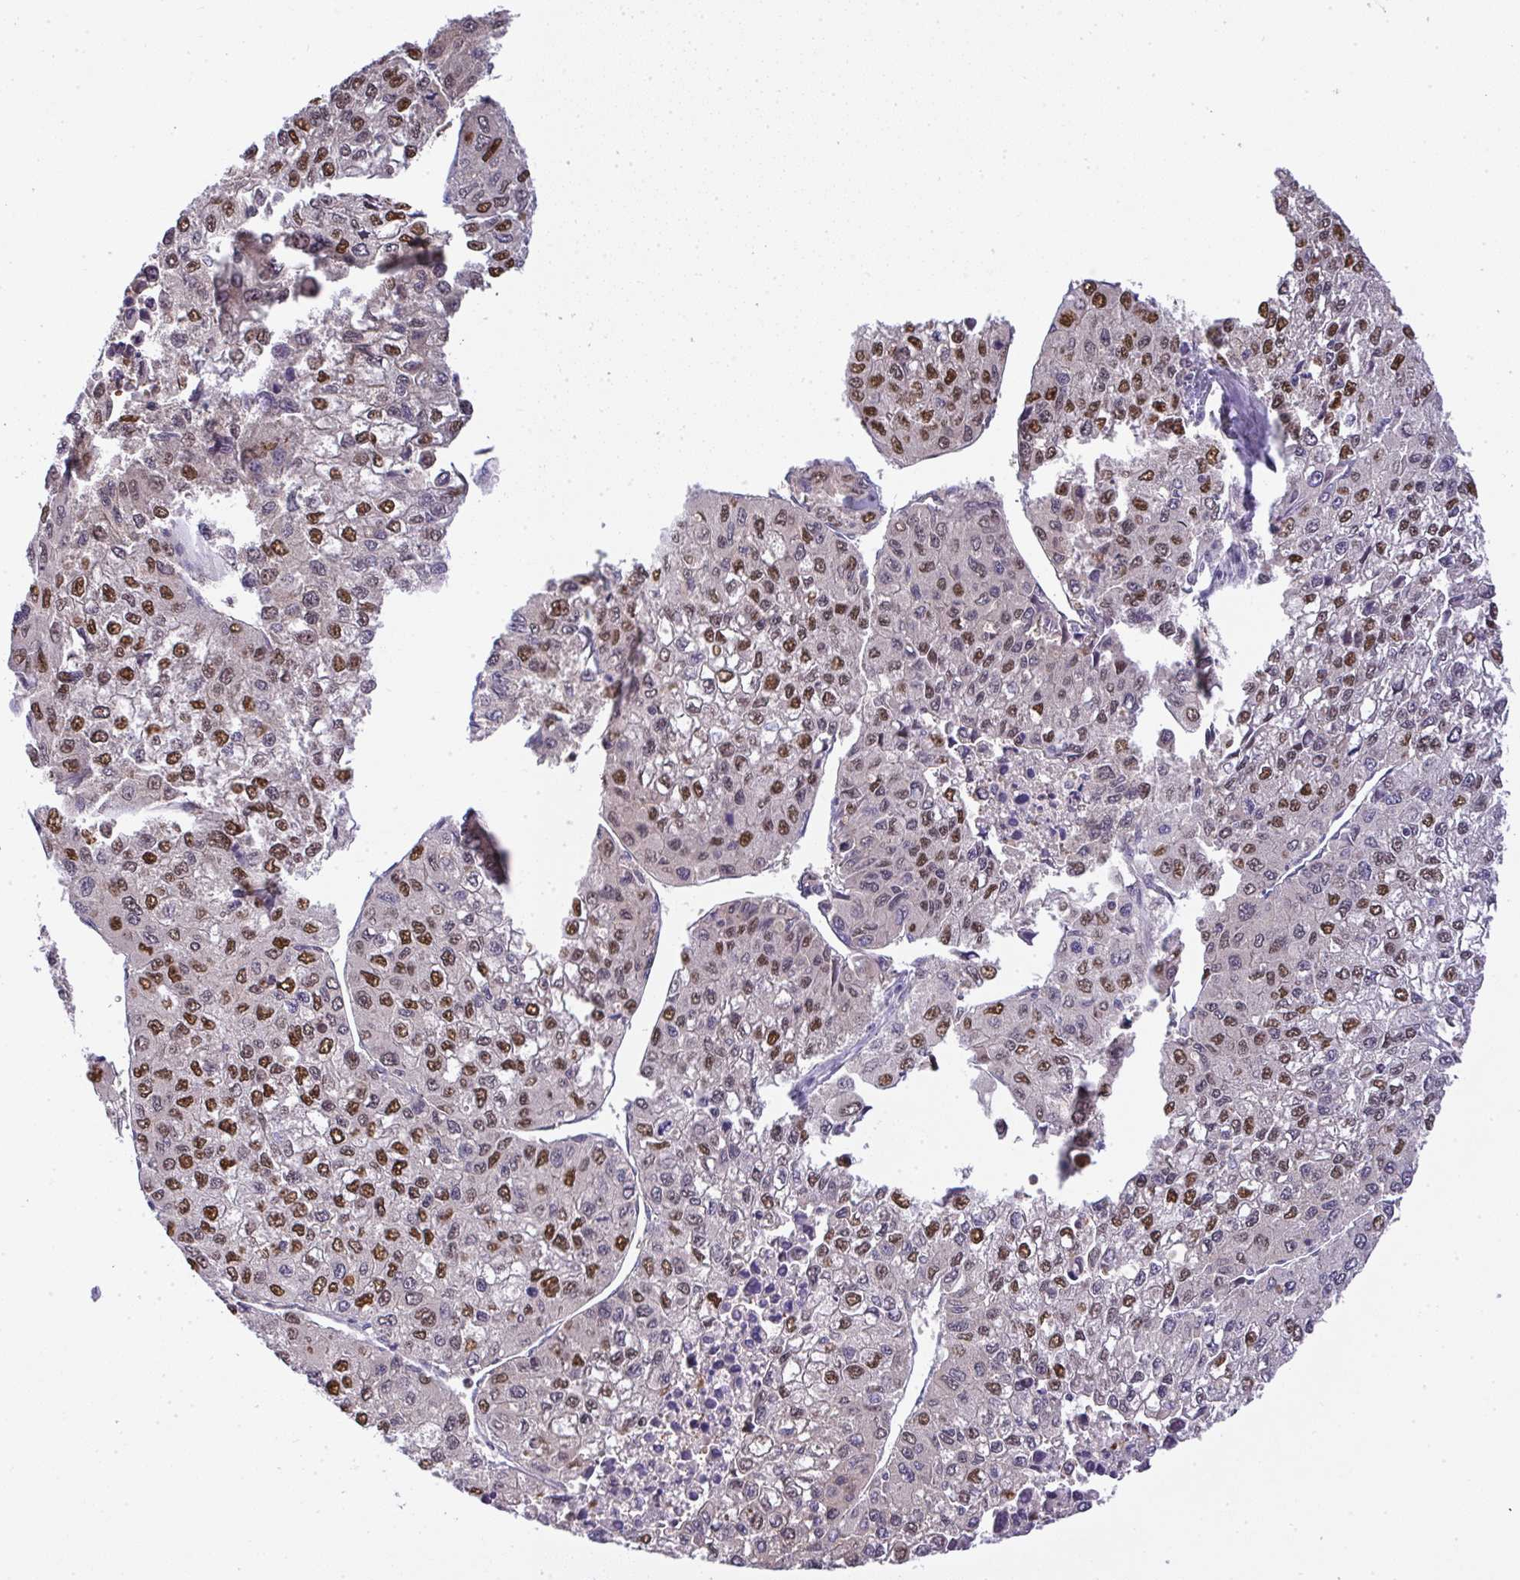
{"staining": {"intensity": "moderate", "quantity": "25%-75%", "location": "nuclear"}, "tissue": "liver cancer", "cell_type": "Tumor cells", "image_type": "cancer", "snomed": [{"axis": "morphology", "description": "Carcinoma, Hepatocellular, NOS"}, {"axis": "topography", "description": "Liver"}], "caption": "Liver hepatocellular carcinoma stained for a protein (brown) exhibits moderate nuclear positive expression in about 25%-75% of tumor cells.", "gene": "BBX", "patient": {"sex": "female", "age": 66}}